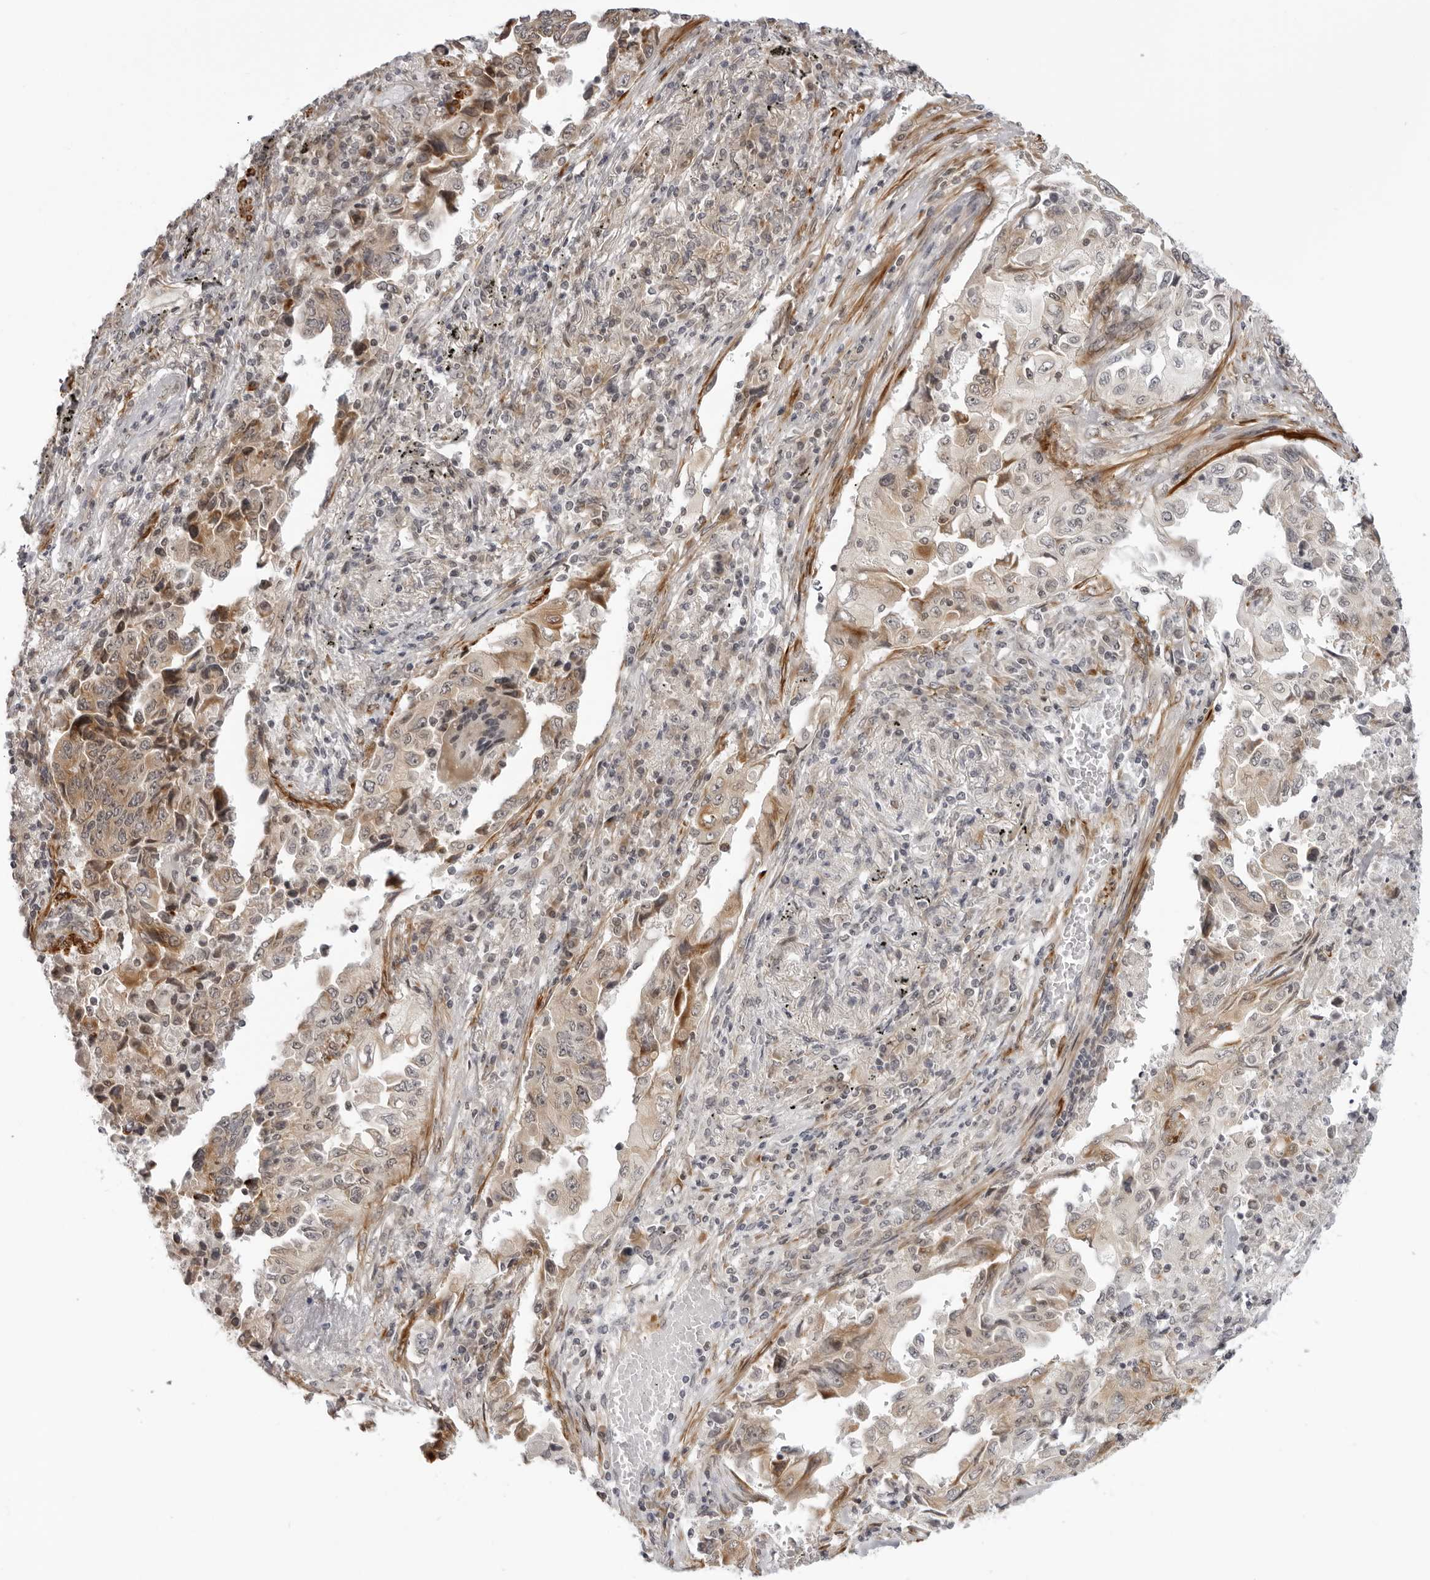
{"staining": {"intensity": "moderate", "quantity": "25%-75%", "location": "cytoplasmic/membranous"}, "tissue": "lung cancer", "cell_type": "Tumor cells", "image_type": "cancer", "snomed": [{"axis": "morphology", "description": "Adenocarcinoma, NOS"}, {"axis": "topography", "description": "Lung"}], "caption": "The micrograph reveals staining of lung cancer (adenocarcinoma), revealing moderate cytoplasmic/membranous protein positivity (brown color) within tumor cells.", "gene": "SRGAP2", "patient": {"sex": "female", "age": 51}}